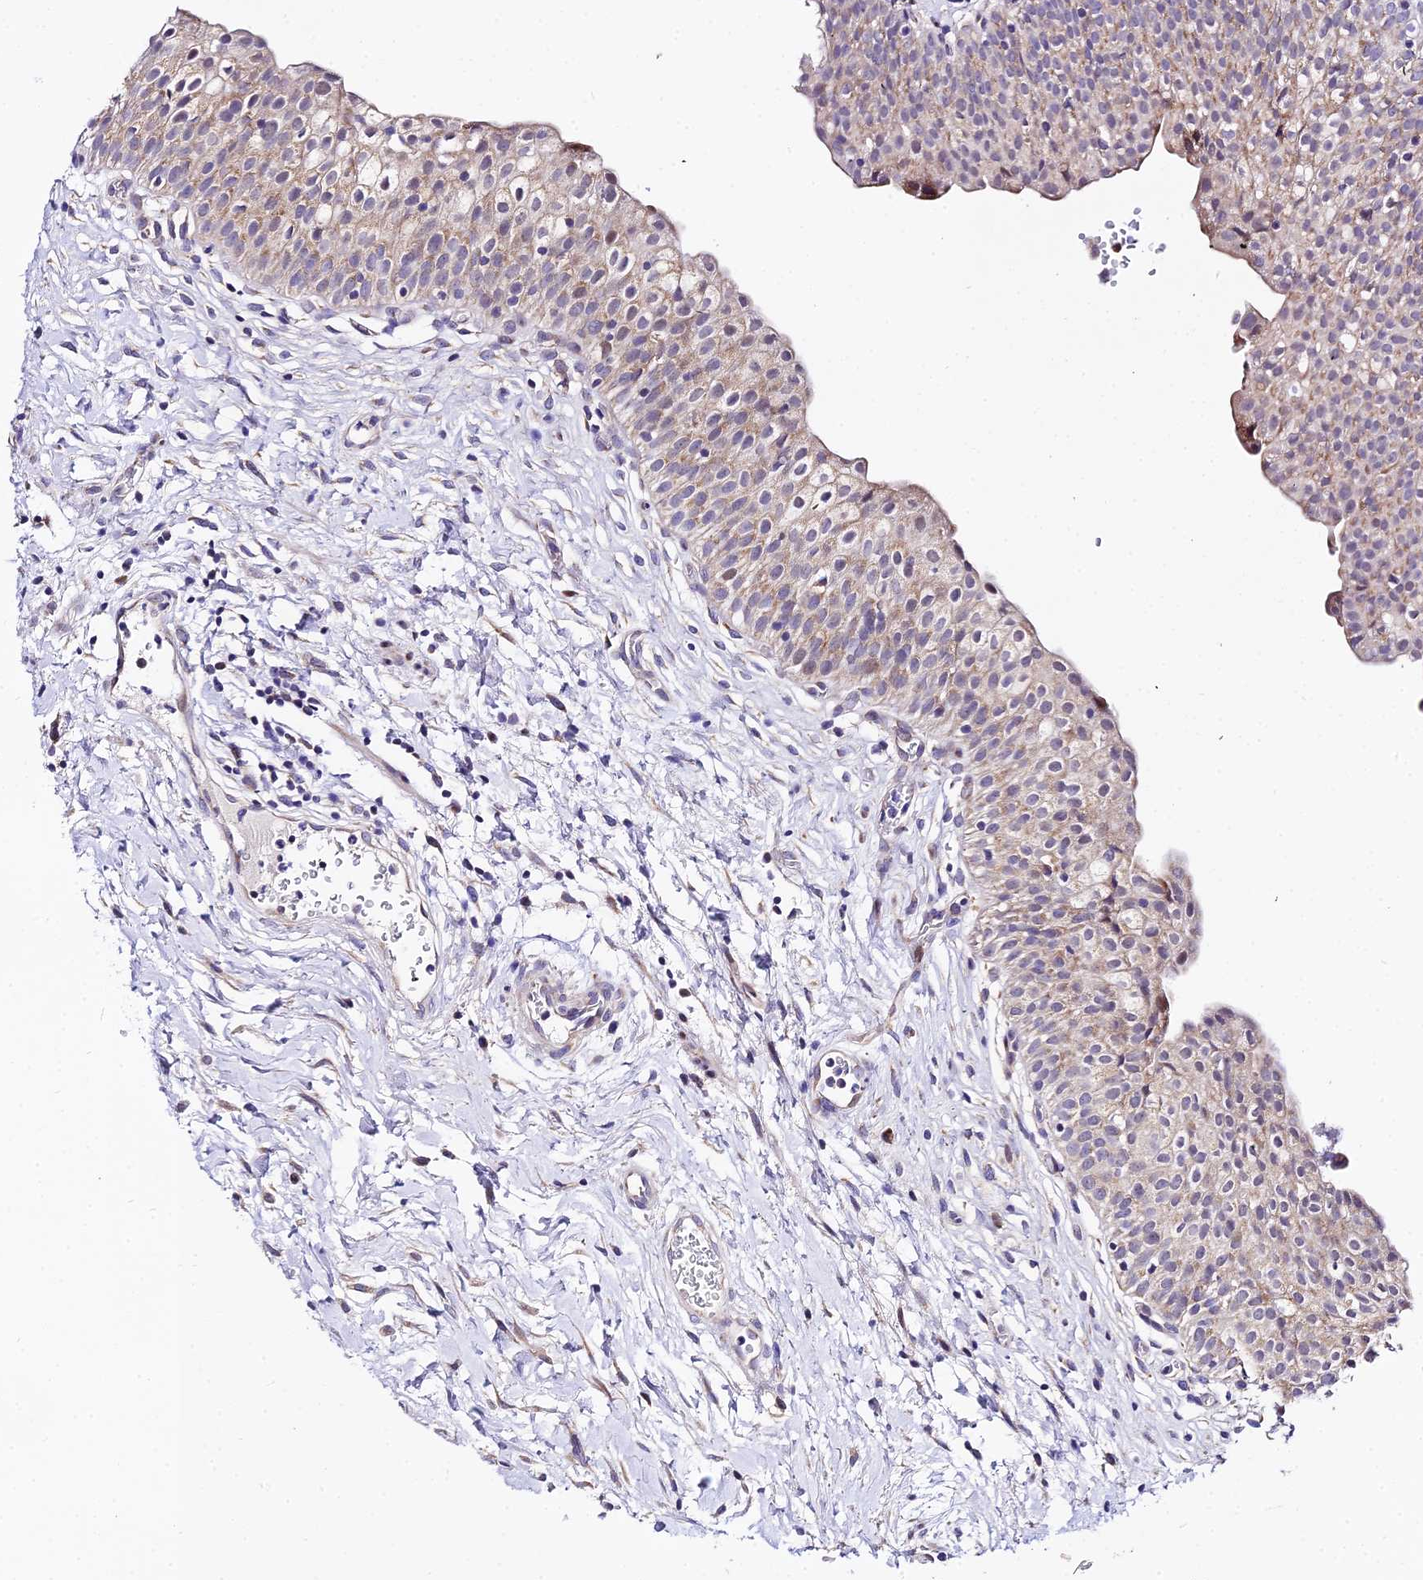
{"staining": {"intensity": "weak", "quantity": "25%-75%", "location": "cytoplasmic/membranous"}, "tissue": "urinary bladder", "cell_type": "Urothelial cells", "image_type": "normal", "snomed": [{"axis": "morphology", "description": "Normal tissue, NOS"}, {"axis": "topography", "description": "Urinary bladder"}], "caption": "IHC of benign human urinary bladder reveals low levels of weak cytoplasmic/membranous expression in about 25%-75% of urothelial cells.", "gene": "ATP5PB", "patient": {"sex": "male", "age": 55}}